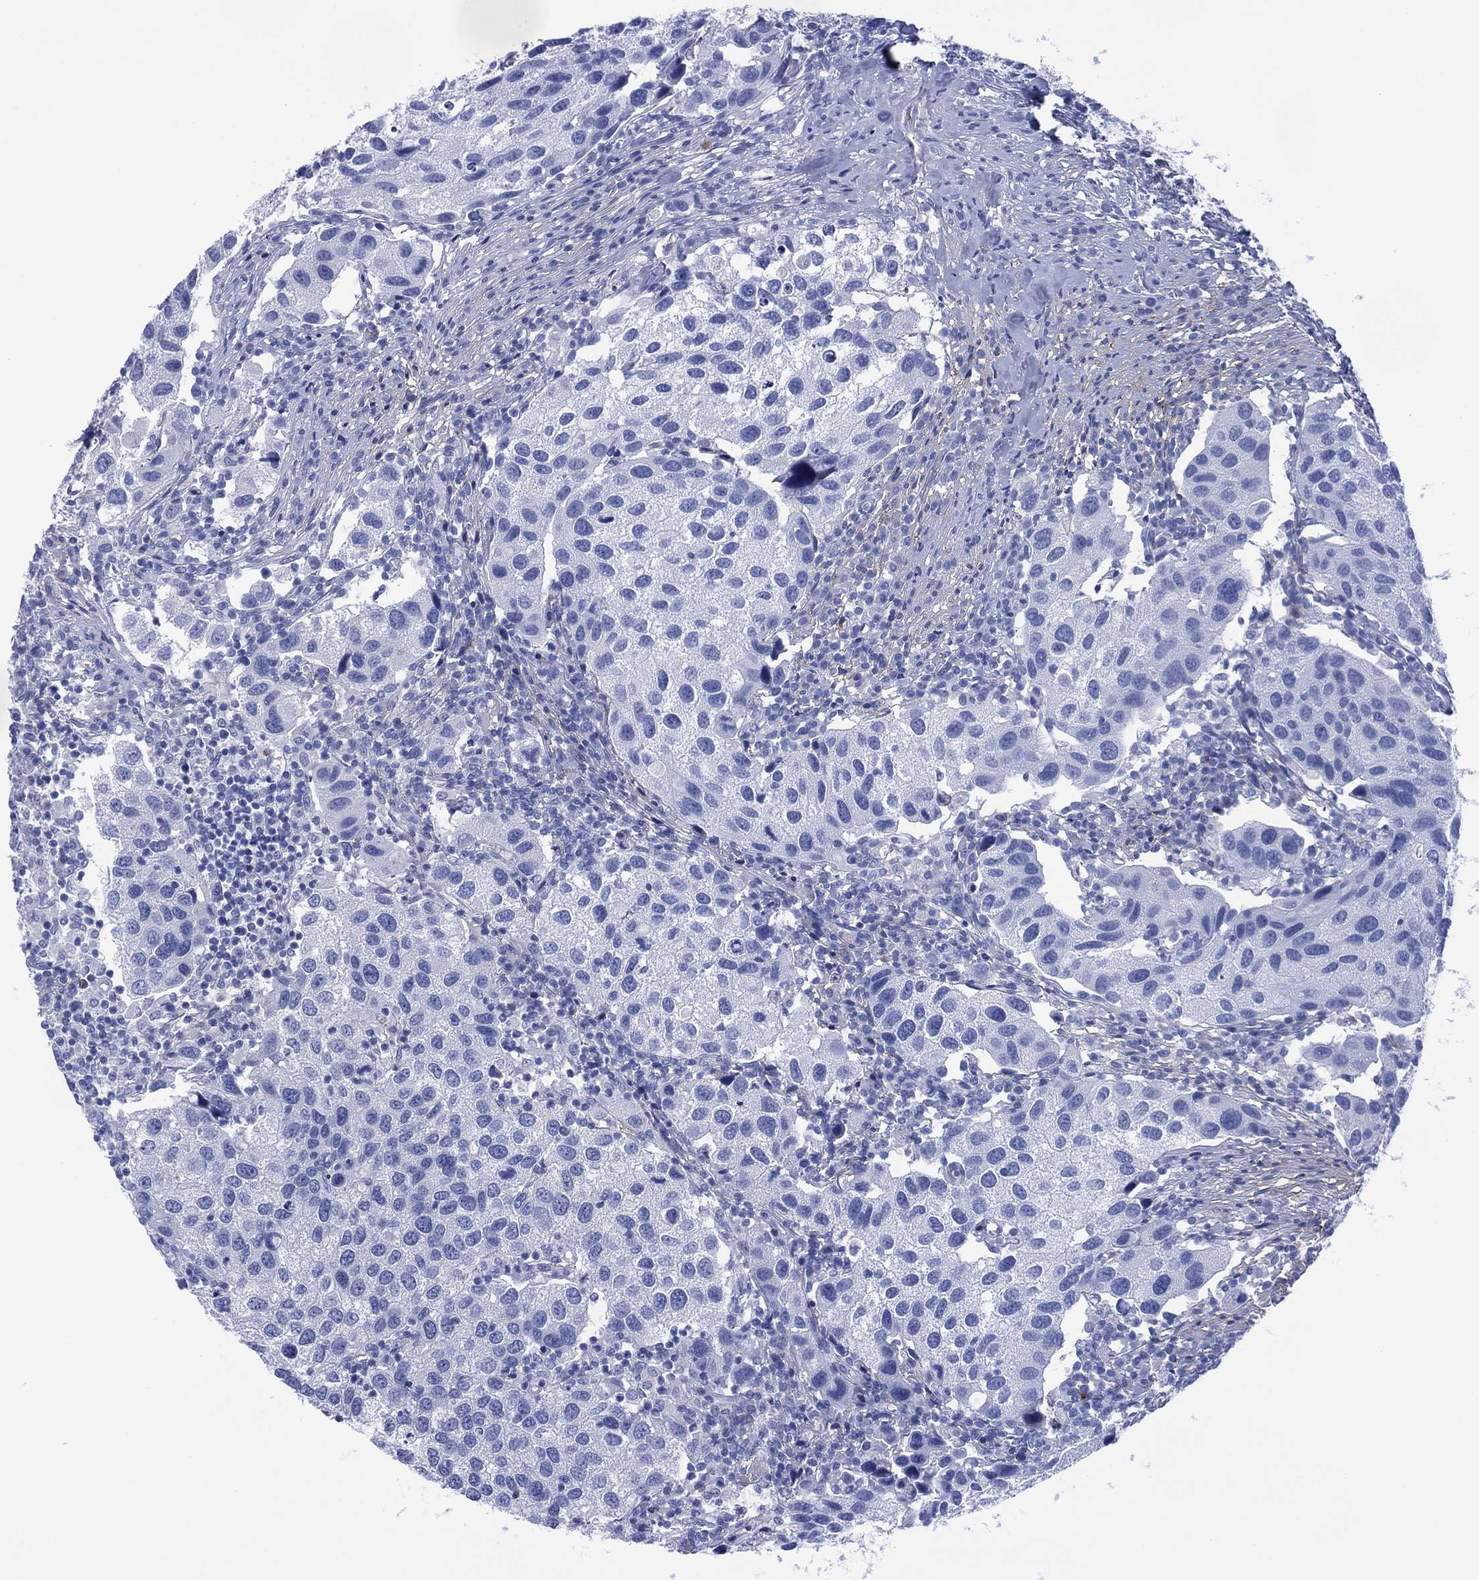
{"staining": {"intensity": "negative", "quantity": "none", "location": "none"}, "tissue": "urothelial cancer", "cell_type": "Tumor cells", "image_type": "cancer", "snomed": [{"axis": "morphology", "description": "Urothelial carcinoma, High grade"}, {"axis": "topography", "description": "Urinary bladder"}], "caption": "Immunohistochemistry micrograph of human urothelial carcinoma (high-grade) stained for a protein (brown), which reveals no staining in tumor cells.", "gene": "DPP4", "patient": {"sex": "male", "age": 79}}